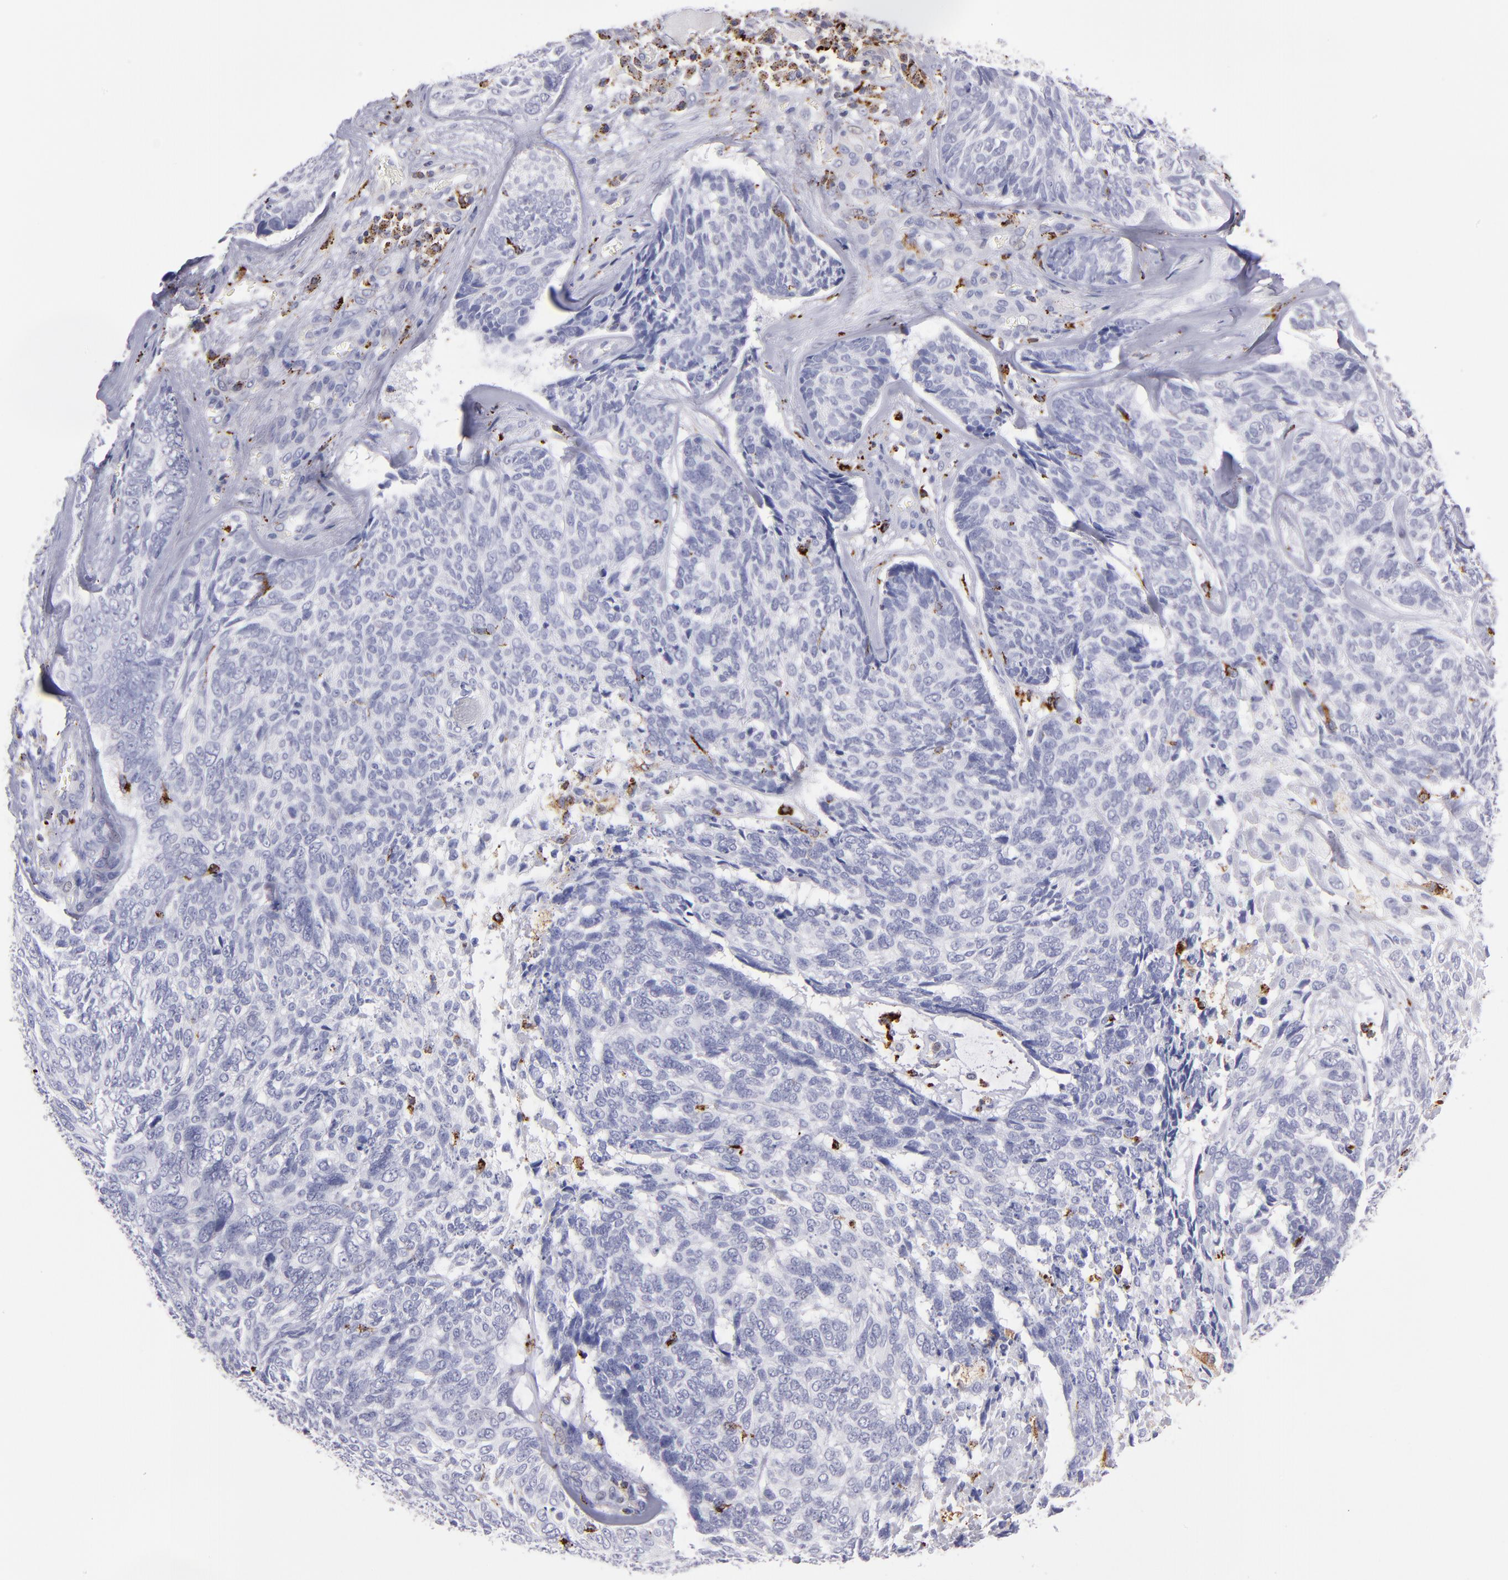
{"staining": {"intensity": "negative", "quantity": "none", "location": "none"}, "tissue": "skin cancer", "cell_type": "Tumor cells", "image_type": "cancer", "snomed": [{"axis": "morphology", "description": "Basal cell carcinoma"}, {"axis": "topography", "description": "Skin"}], "caption": "Human skin basal cell carcinoma stained for a protein using immunohistochemistry reveals no positivity in tumor cells.", "gene": "CTSS", "patient": {"sex": "male", "age": 72}}